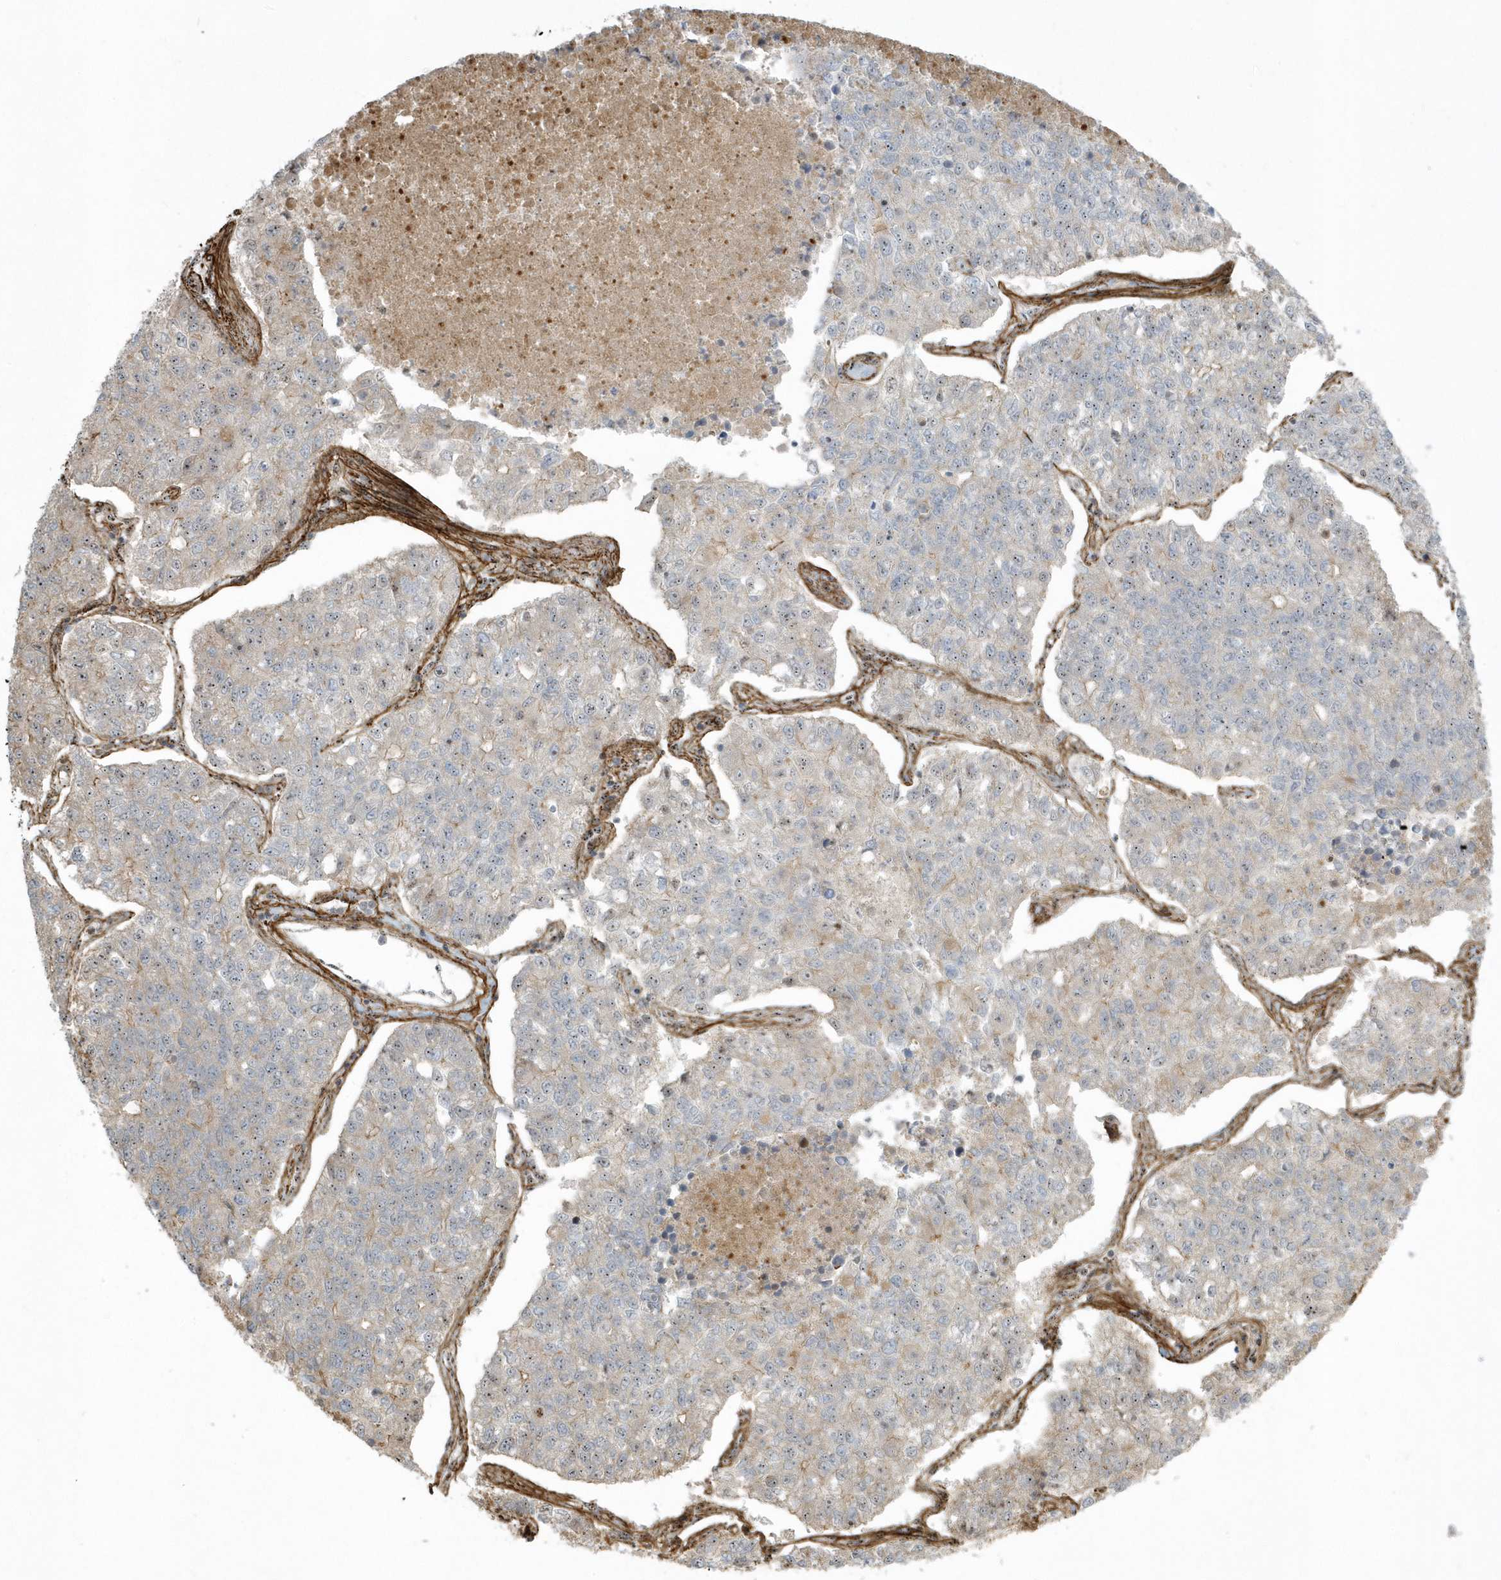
{"staining": {"intensity": "weak", "quantity": "<25%", "location": "cytoplasmic/membranous"}, "tissue": "lung cancer", "cell_type": "Tumor cells", "image_type": "cancer", "snomed": [{"axis": "morphology", "description": "Adenocarcinoma, NOS"}, {"axis": "topography", "description": "Lung"}], "caption": "This is an IHC photomicrograph of human adenocarcinoma (lung). There is no staining in tumor cells.", "gene": "MASP2", "patient": {"sex": "male", "age": 49}}